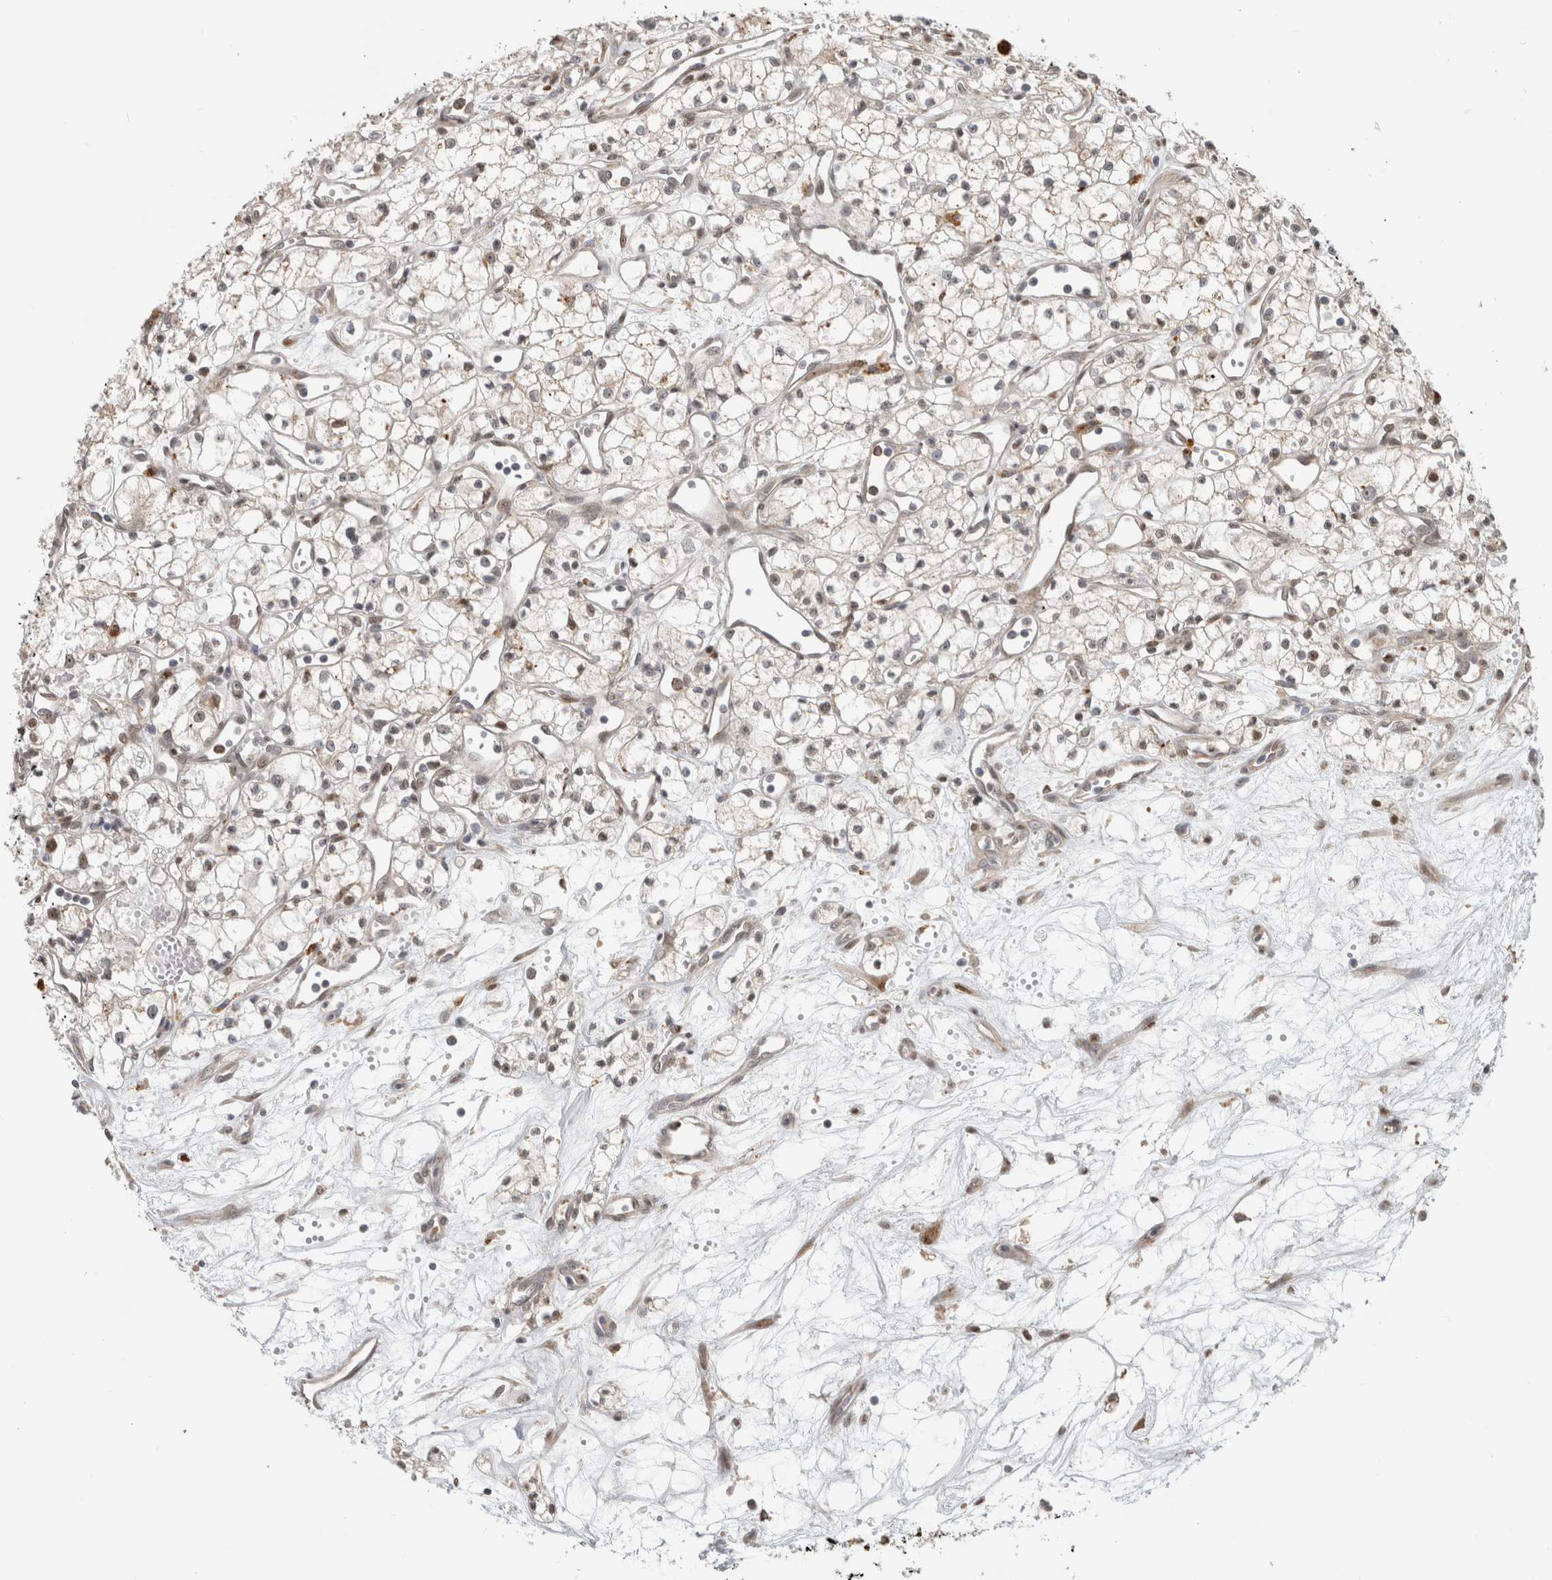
{"staining": {"intensity": "moderate", "quantity": "<25%", "location": "nuclear"}, "tissue": "renal cancer", "cell_type": "Tumor cells", "image_type": "cancer", "snomed": [{"axis": "morphology", "description": "Adenocarcinoma, NOS"}, {"axis": "topography", "description": "Kidney"}], "caption": "The image demonstrates staining of renal cancer (adenocarcinoma), revealing moderate nuclear protein expression (brown color) within tumor cells. The protein is stained brown, and the nuclei are stained in blue (DAB IHC with brightfield microscopy, high magnification).", "gene": "NAB2", "patient": {"sex": "male", "age": 59}}